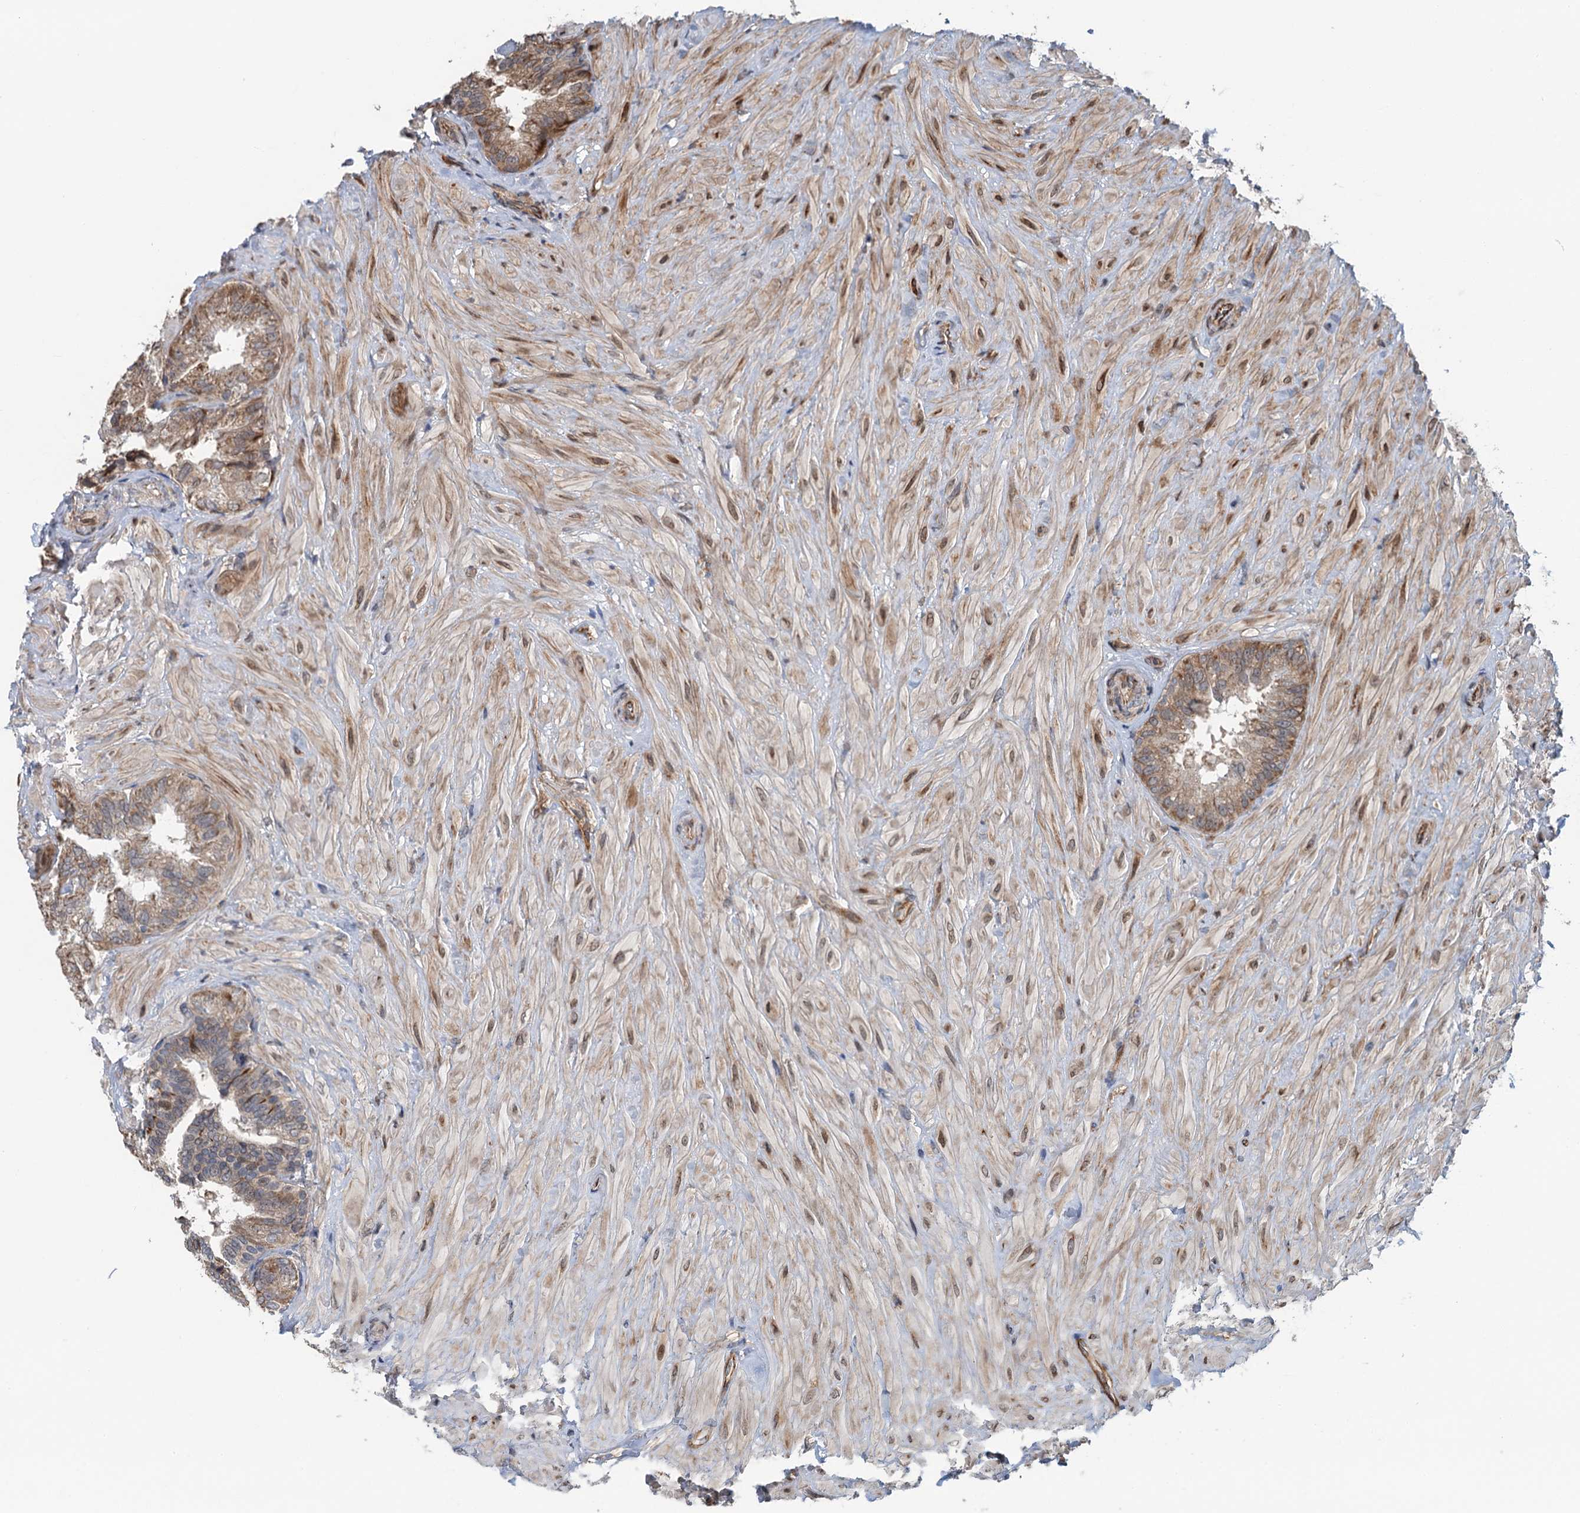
{"staining": {"intensity": "weak", "quantity": "25%-75%", "location": "cytoplasmic/membranous"}, "tissue": "seminal vesicle", "cell_type": "Glandular cells", "image_type": "normal", "snomed": [{"axis": "morphology", "description": "Normal tissue, NOS"}, {"axis": "topography", "description": "Prostate and seminal vesicle, NOS"}, {"axis": "topography", "description": "Prostate"}, {"axis": "topography", "description": "Seminal veicle"}], "caption": "Weak cytoplasmic/membranous protein positivity is present in approximately 25%-75% of glandular cells in seminal vesicle.", "gene": "WHAMM", "patient": {"sex": "male", "age": 67}}